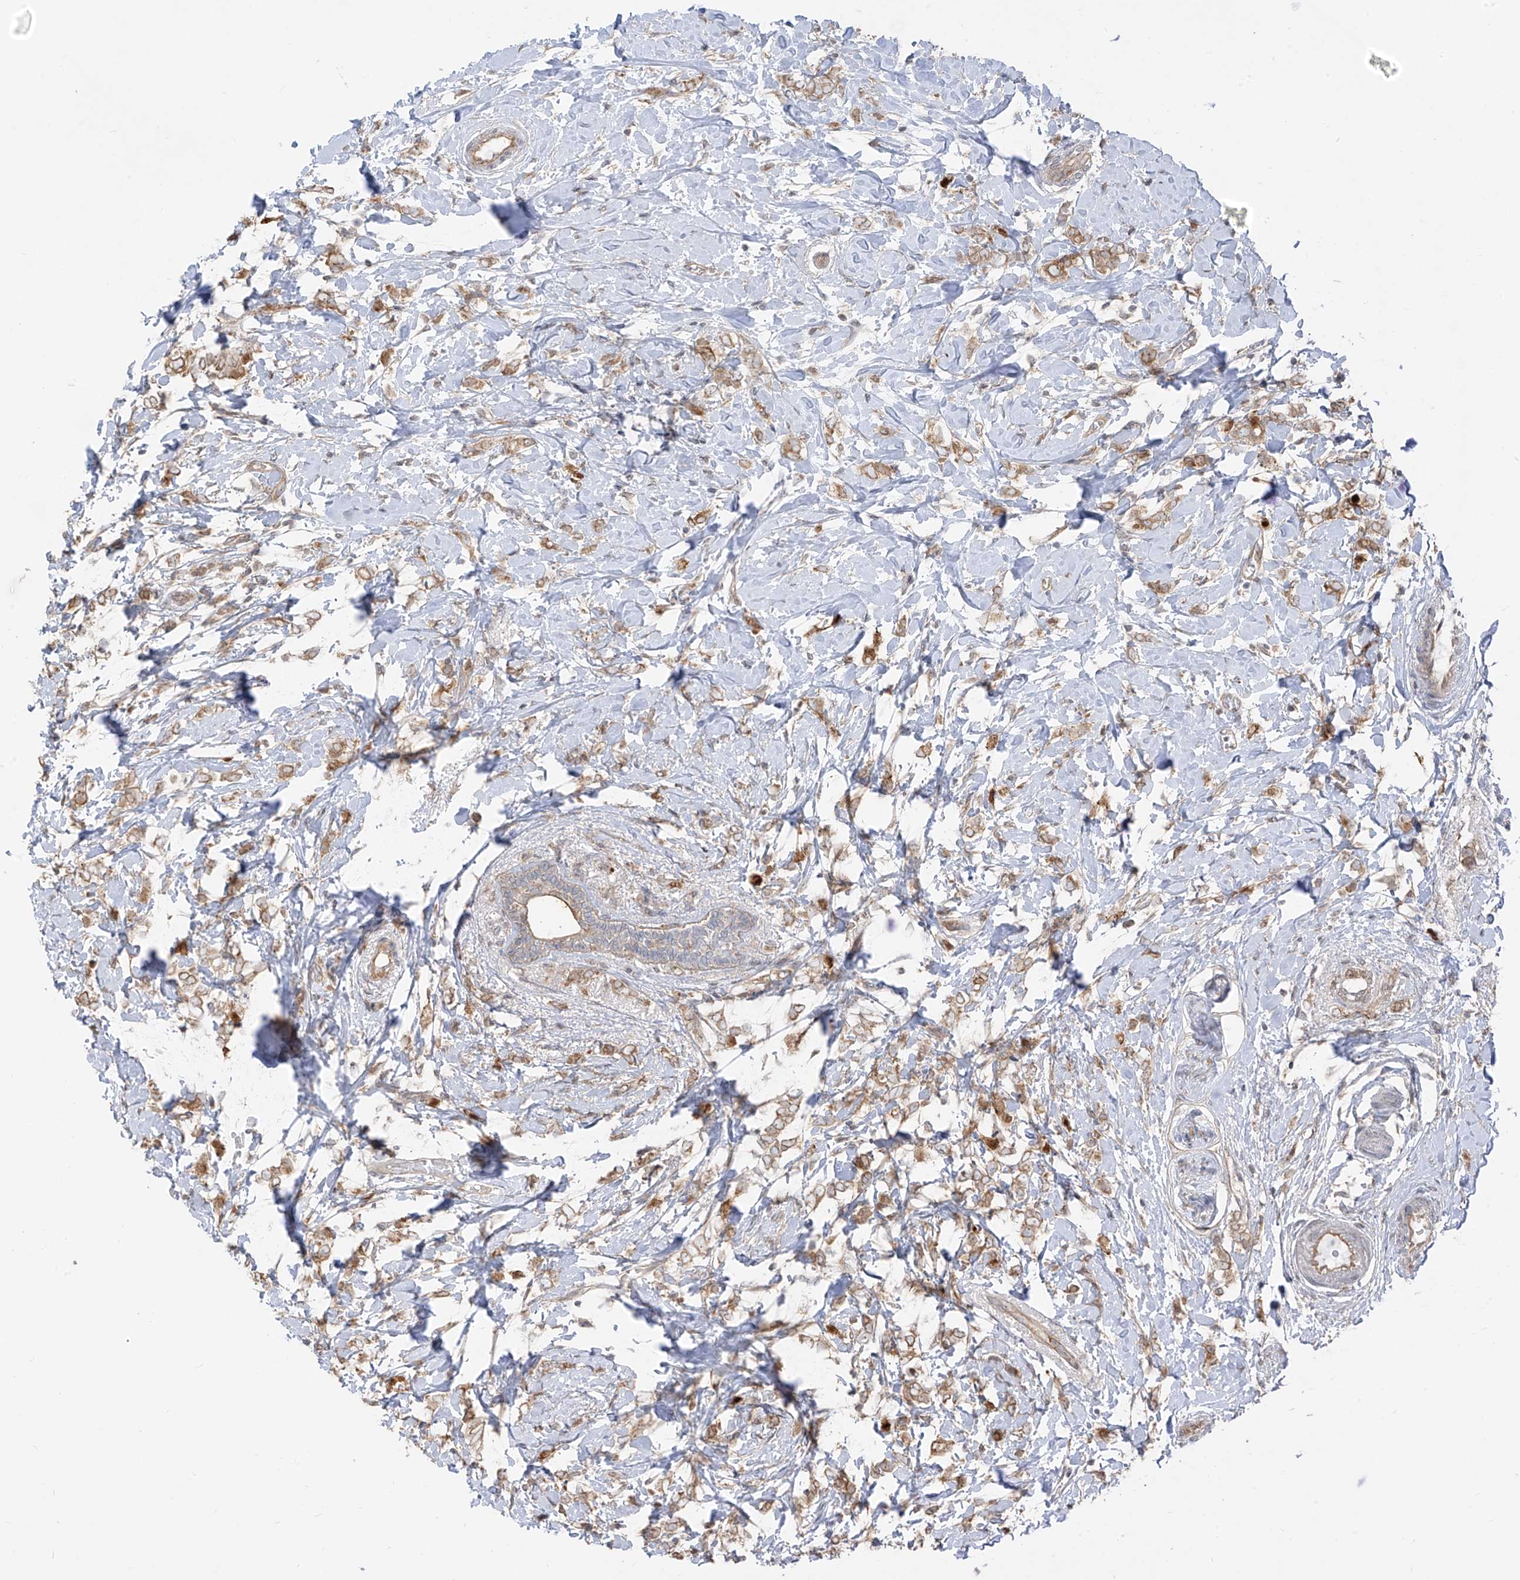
{"staining": {"intensity": "moderate", "quantity": ">75%", "location": "cytoplasmic/membranous"}, "tissue": "breast cancer", "cell_type": "Tumor cells", "image_type": "cancer", "snomed": [{"axis": "morphology", "description": "Normal tissue, NOS"}, {"axis": "morphology", "description": "Lobular carcinoma"}, {"axis": "topography", "description": "Breast"}], "caption": "A high-resolution photomicrograph shows IHC staining of lobular carcinoma (breast), which displays moderate cytoplasmic/membranous positivity in approximately >75% of tumor cells. Ihc stains the protein of interest in brown and the nuclei are stained blue.", "gene": "PDE11A", "patient": {"sex": "female", "age": 47}}